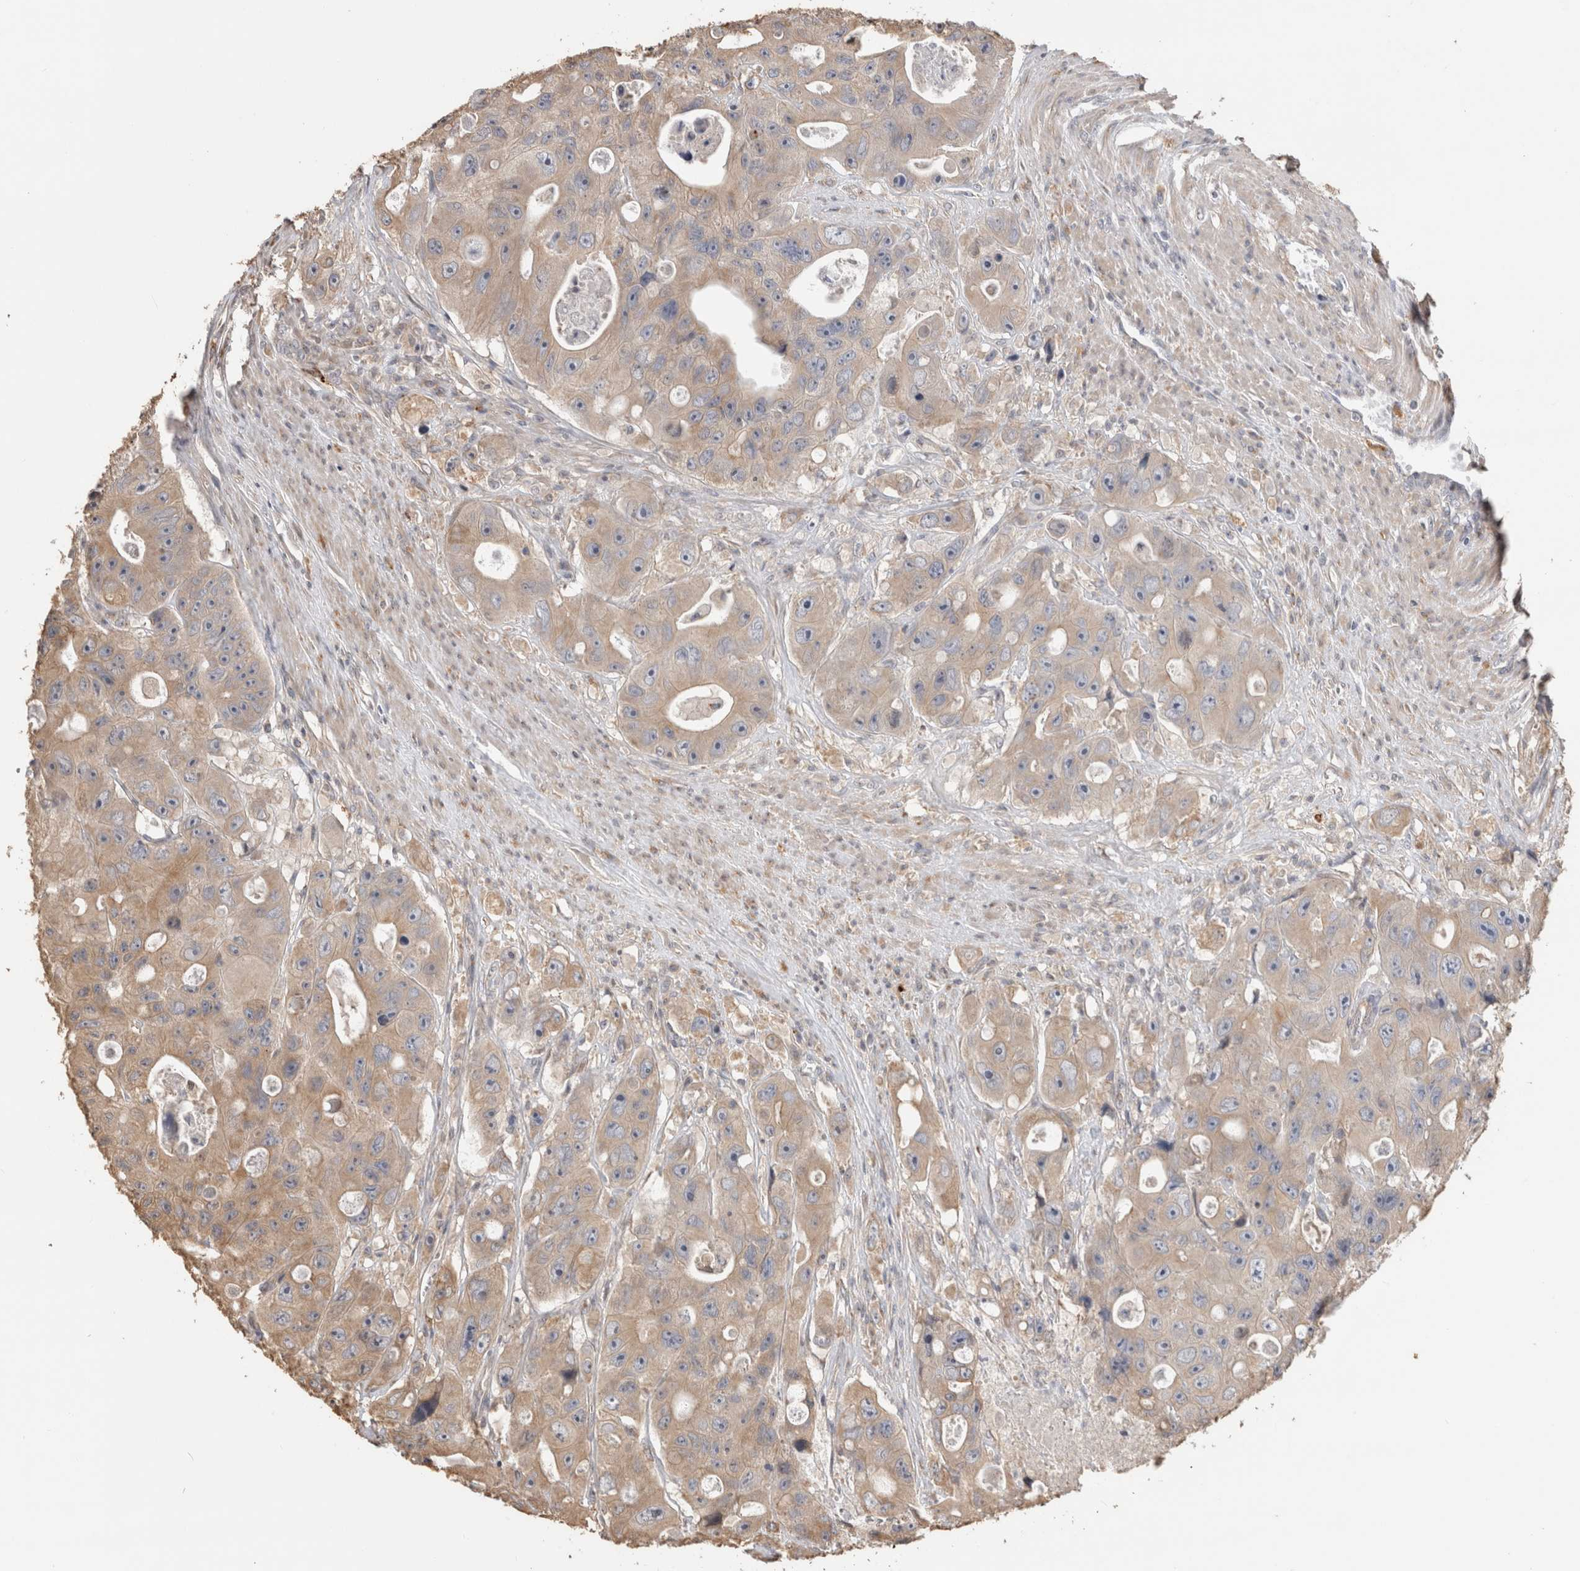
{"staining": {"intensity": "weak", "quantity": ">75%", "location": "cytoplasmic/membranous"}, "tissue": "colorectal cancer", "cell_type": "Tumor cells", "image_type": "cancer", "snomed": [{"axis": "morphology", "description": "Adenocarcinoma, NOS"}, {"axis": "topography", "description": "Colon"}], "caption": "A low amount of weak cytoplasmic/membranous expression is present in approximately >75% of tumor cells in colorectal adenocarcinoma tissue.", "gene": "CLIP1", "patient": {"sex": "female", "age": 46}}